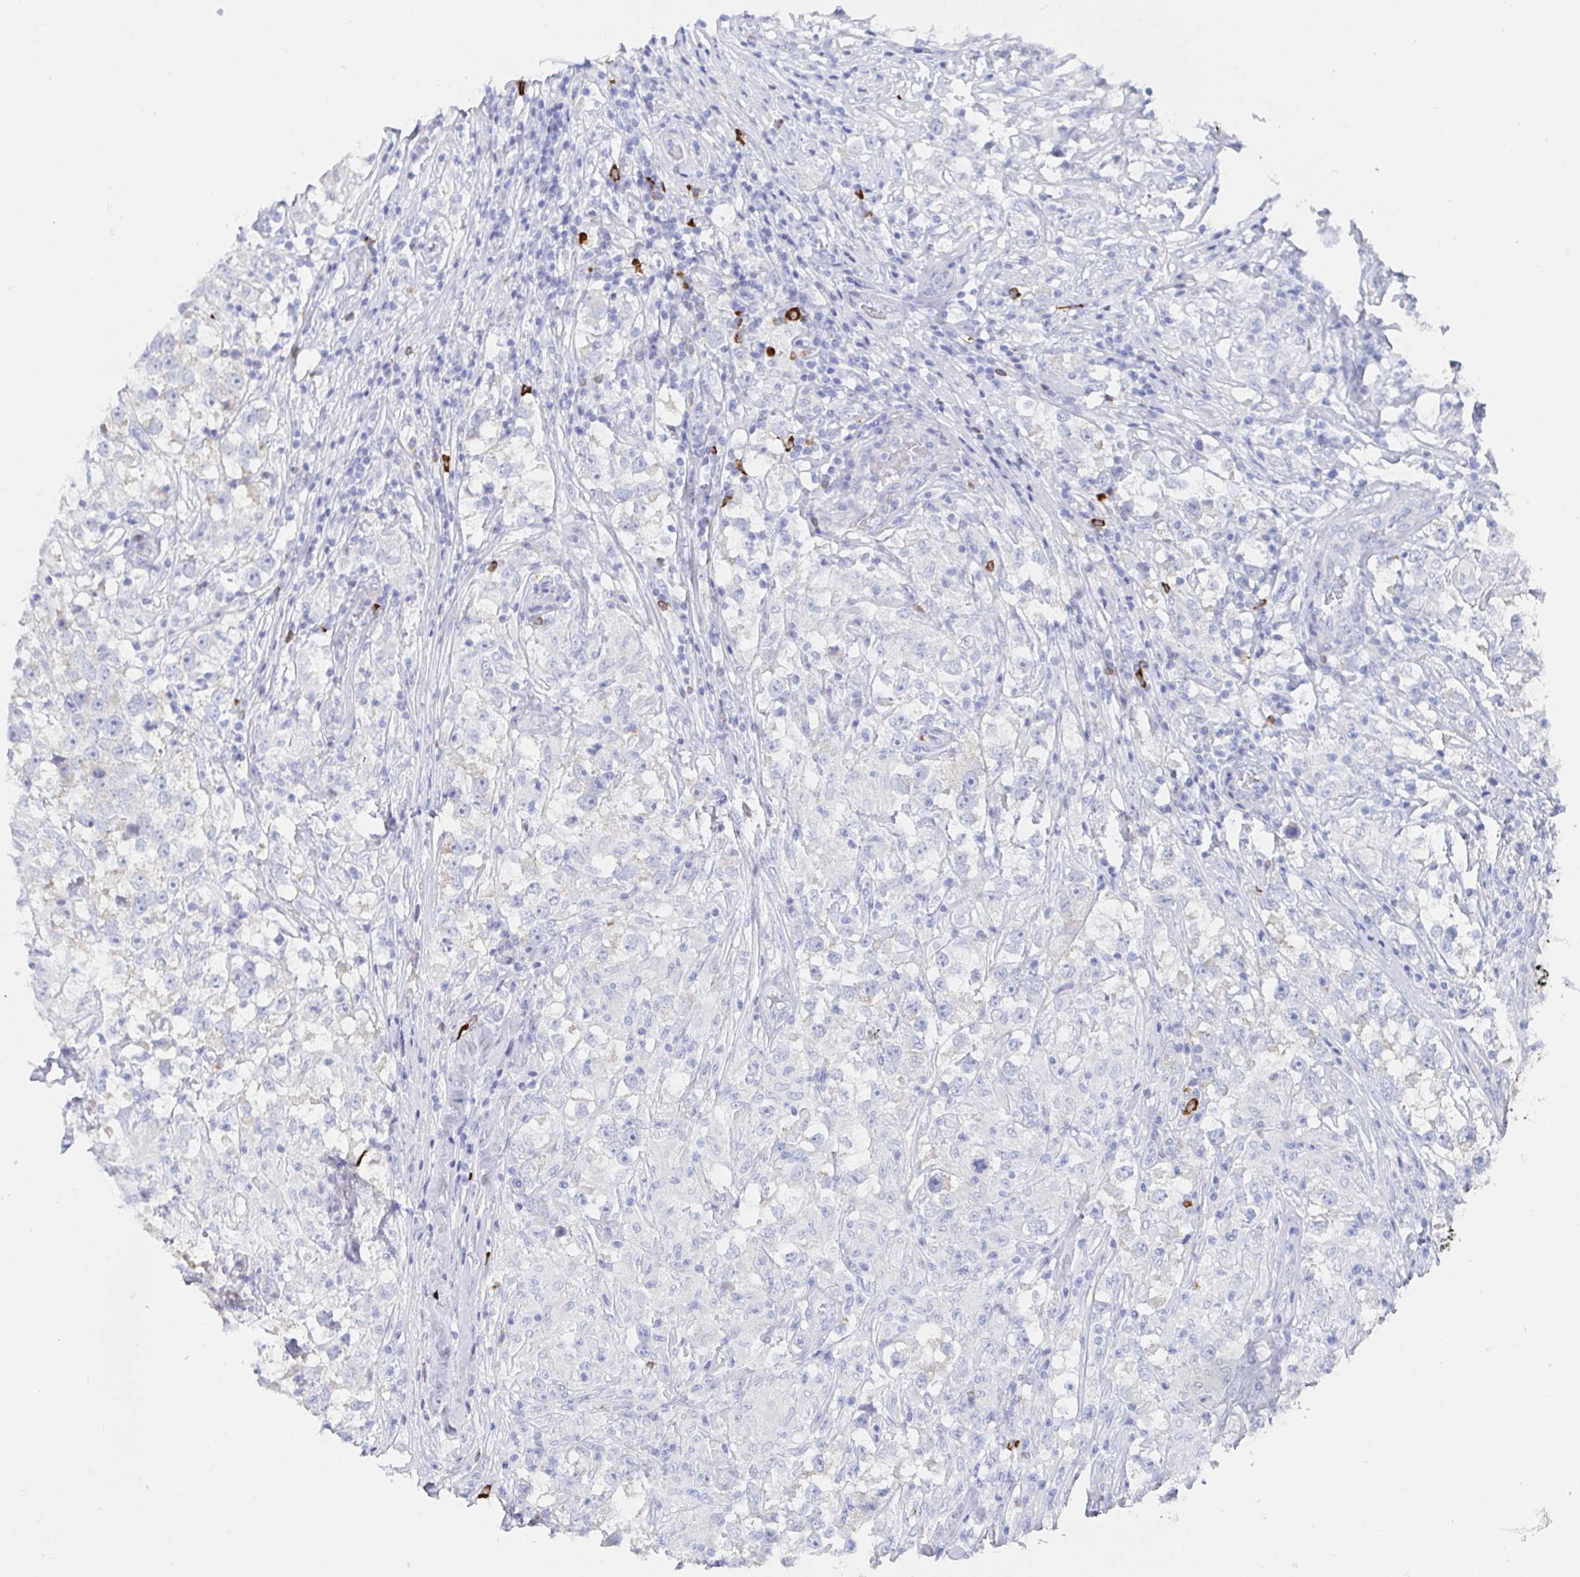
{"staining": {"intensity": "negative", "quantity": "none", "location": "none"}, "tissue": "testis cancer", "cell_type": "Tumor cells", "image_type": "cancer", "snomed": [{"axis": "morphology", "description": "Seminoma, NOS"}, {"axis": "topography", "description": "Testis"}], "caption": "This is an immunohistochemistry image of human testis seminoma. There is no expression in tumor cells.", "gene": "PACSIN1", "patient": {"sex": "male", "age": 46}}